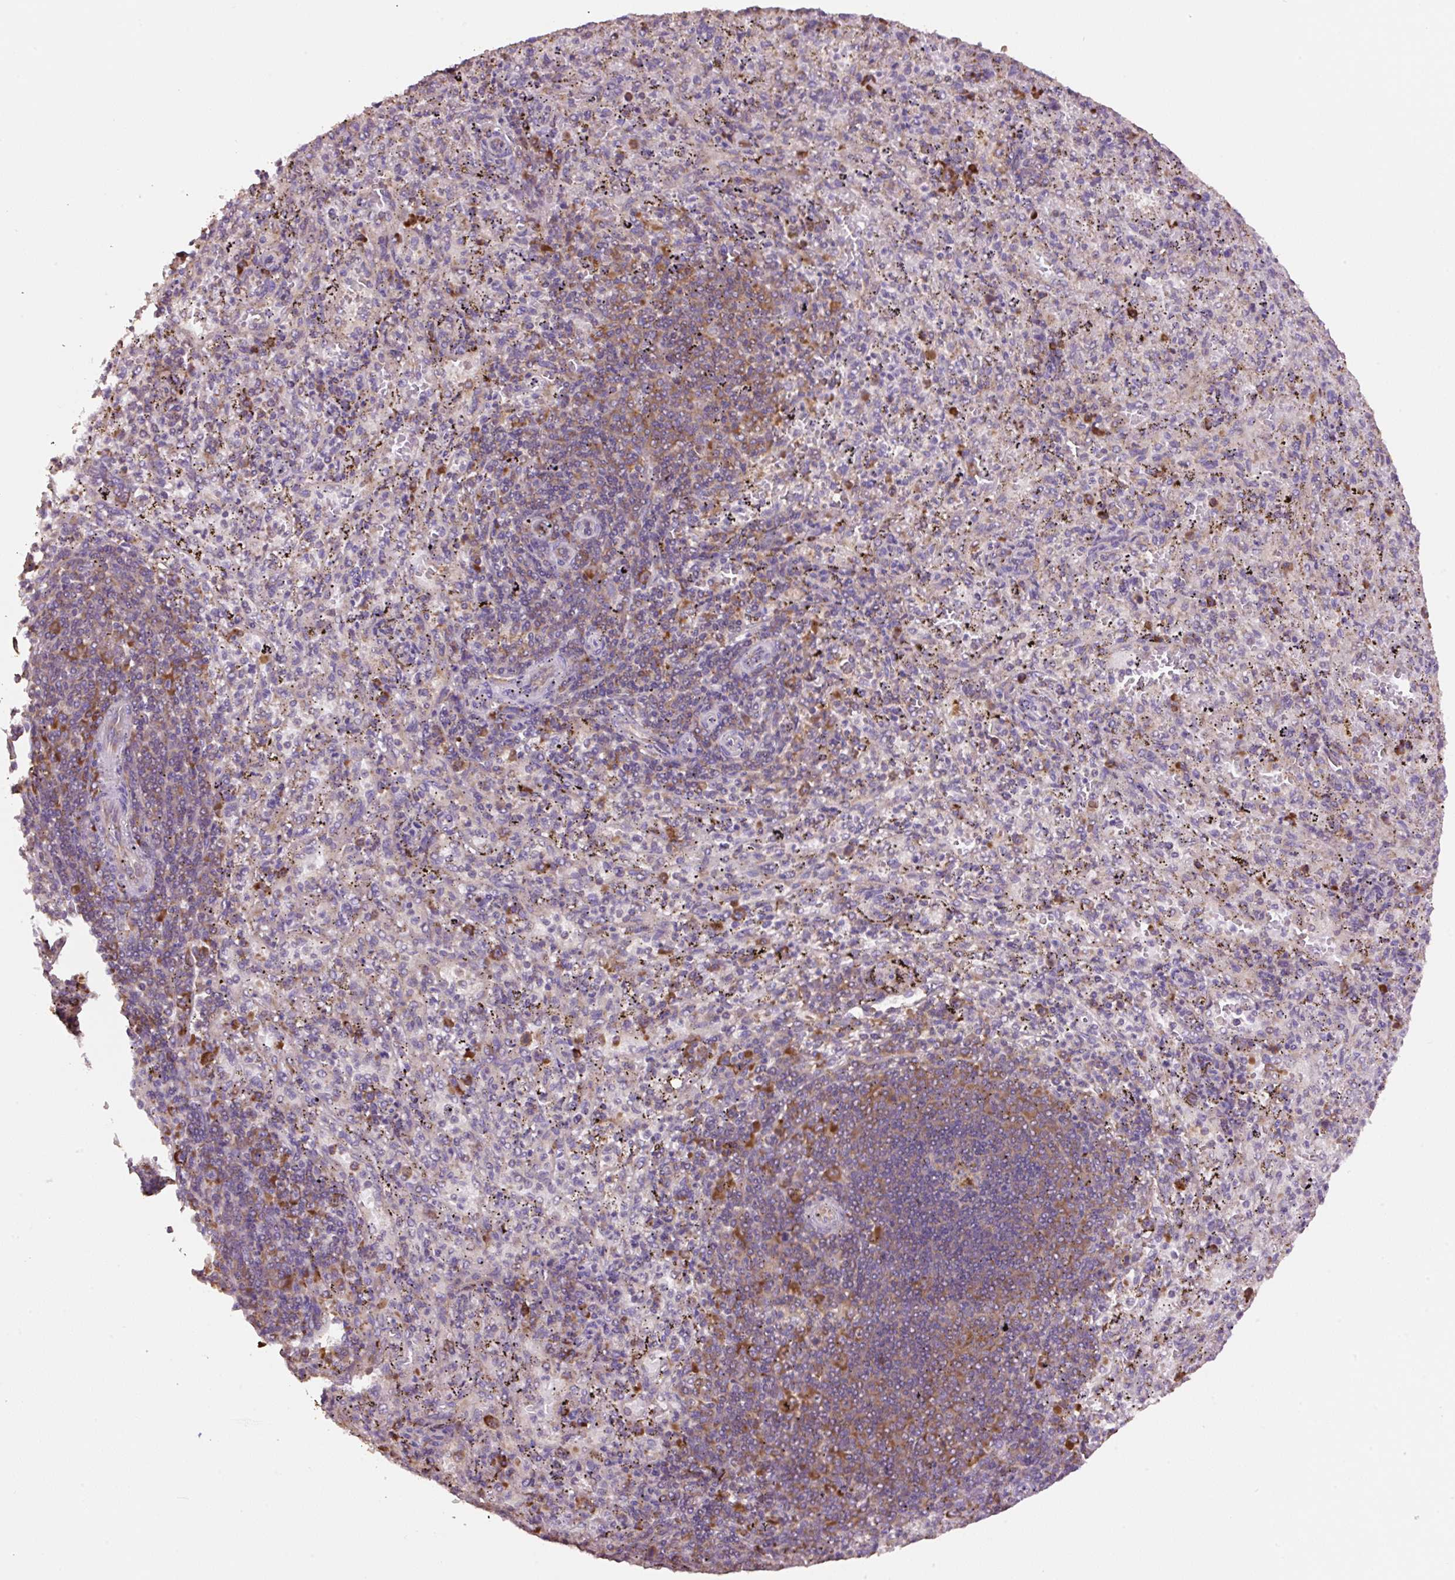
{"staining": {"intensity": "moderate", "quantity": "<25%", "location": "cytoplasmic/membranous"}, "tissue": "spleen", "cell_type": "Cells in red pulp", "image_type": "normal", "snomed": [{"axis": "morphology", "description": "Normal tissue, NOS"}, {"axis": "topography", "description": "Spleen"}], "caption": "An immunohistochemistry (IHC) image of unremarkable tissue is shown. Protein staining in brown labels moderate cytoplasmic/membranous positivity in spleen within cells in red pulp.", "gene": "RPS23", "patient": {"sex": "male", "age": 57}}